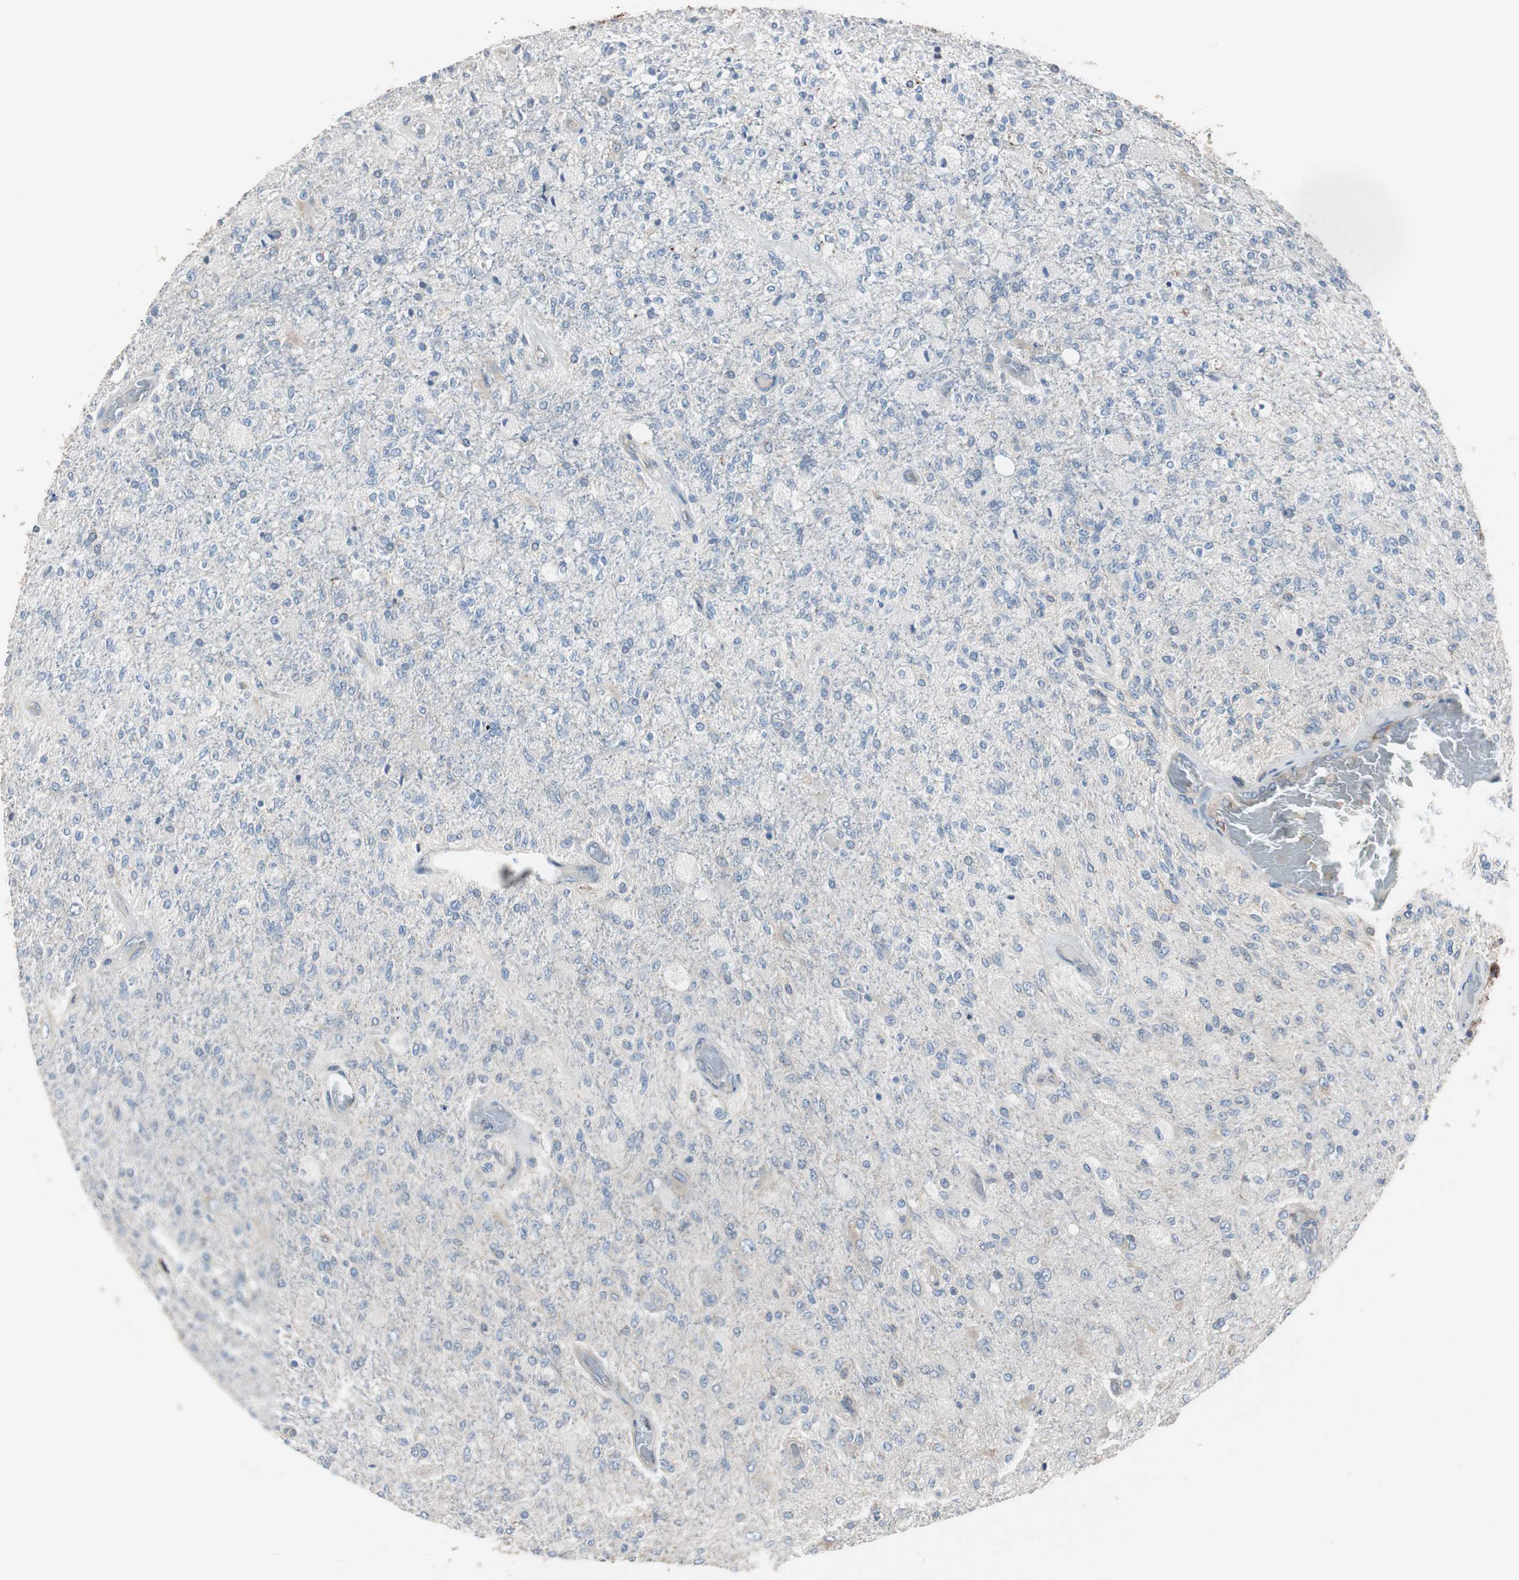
{"staining": {"intensity": "negative", "quantity": "none", "location": "none"}, "tissue": "glioma", "cell_type": "Tumor cells", "image_type": "cancer", "snomed": [{"axis": "morphology", "description": "Normal tissue, NOS"}, {"axis": "morphology", "description": "Glioma, malignant, High grade"}, {"axis": "topography", "description": "Cerebral cortex"}], "caption": "Histopathology image shows no significant protein expression in tumor cells of malignant glioma (high-grade). (DAB (3,3'-diaminobenzidine) immunohistochemistry with hematoxylin counter stain).", "gene": "SWAP70", "patient": {"sex": "male", "age": 77}}